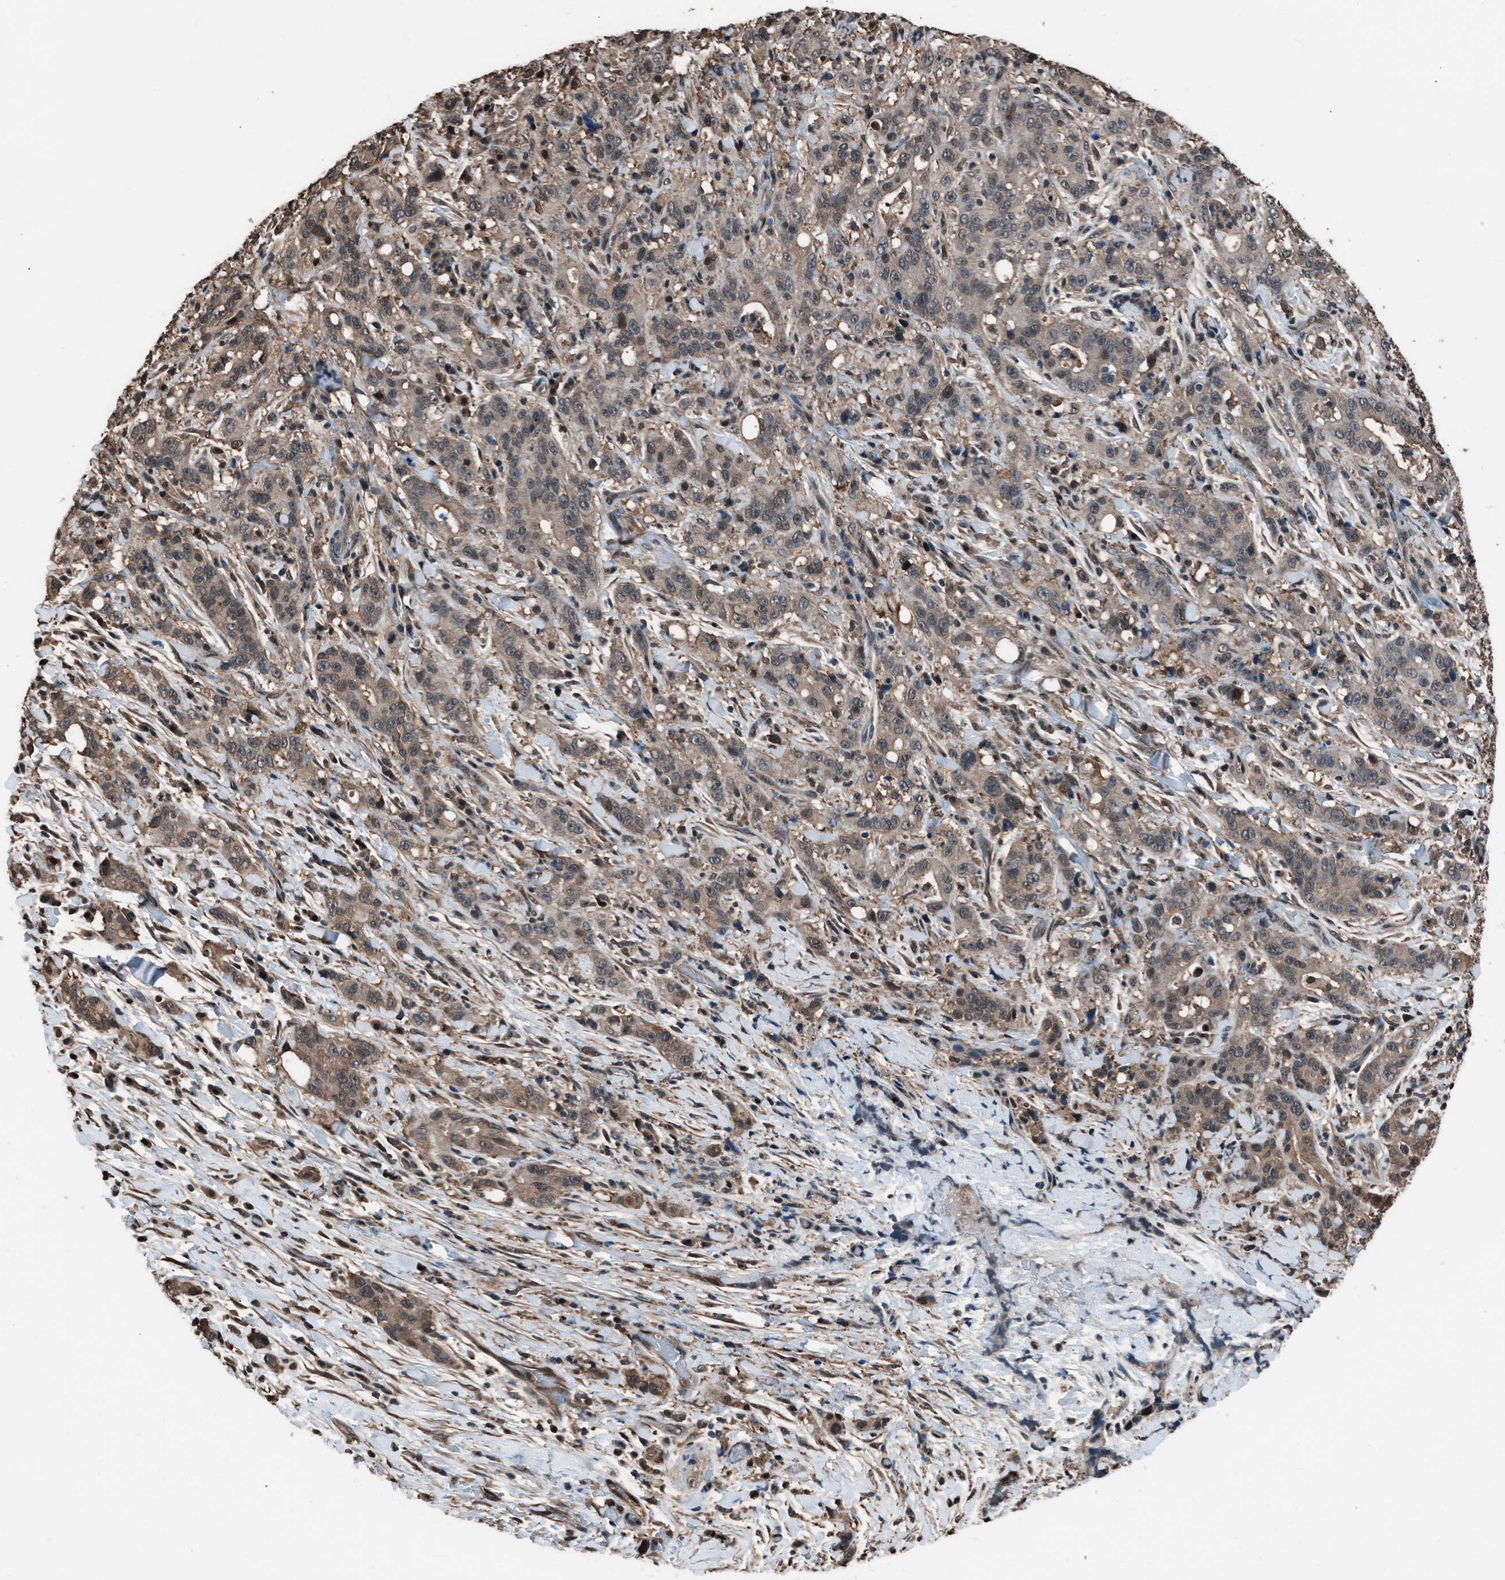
{"staining": {"intensity": "moderate", "quantity": "<25%", "location": "cytoplasmic/membranous,nuclear"}, "tissue": "liver cancer", "cell_type": "Tumor cells", "image_type": "cancer", "snomed": [{"axis": "morphology", "description": "Cholangiocarcinoma"}, {"axis": "topography", "description": "Liver"}], "caption": "Immunohistochemistry staining of liver cholangiocarcinoma, which demonstrates low levels of moderate cytoplasmic/membranous and nuclear staining in approximately <25% of tumor cells indicating moderate cytoplasmic/membranous and nuclear protein positivity. The staining was performed using DAB (3,3'-diaminobenzidine) (brown) for protein detection and nuclei were counterstained in hematoxylin (blue).", "gene": "YWHAG", "patient": {"sex": "female", "age": 38}}